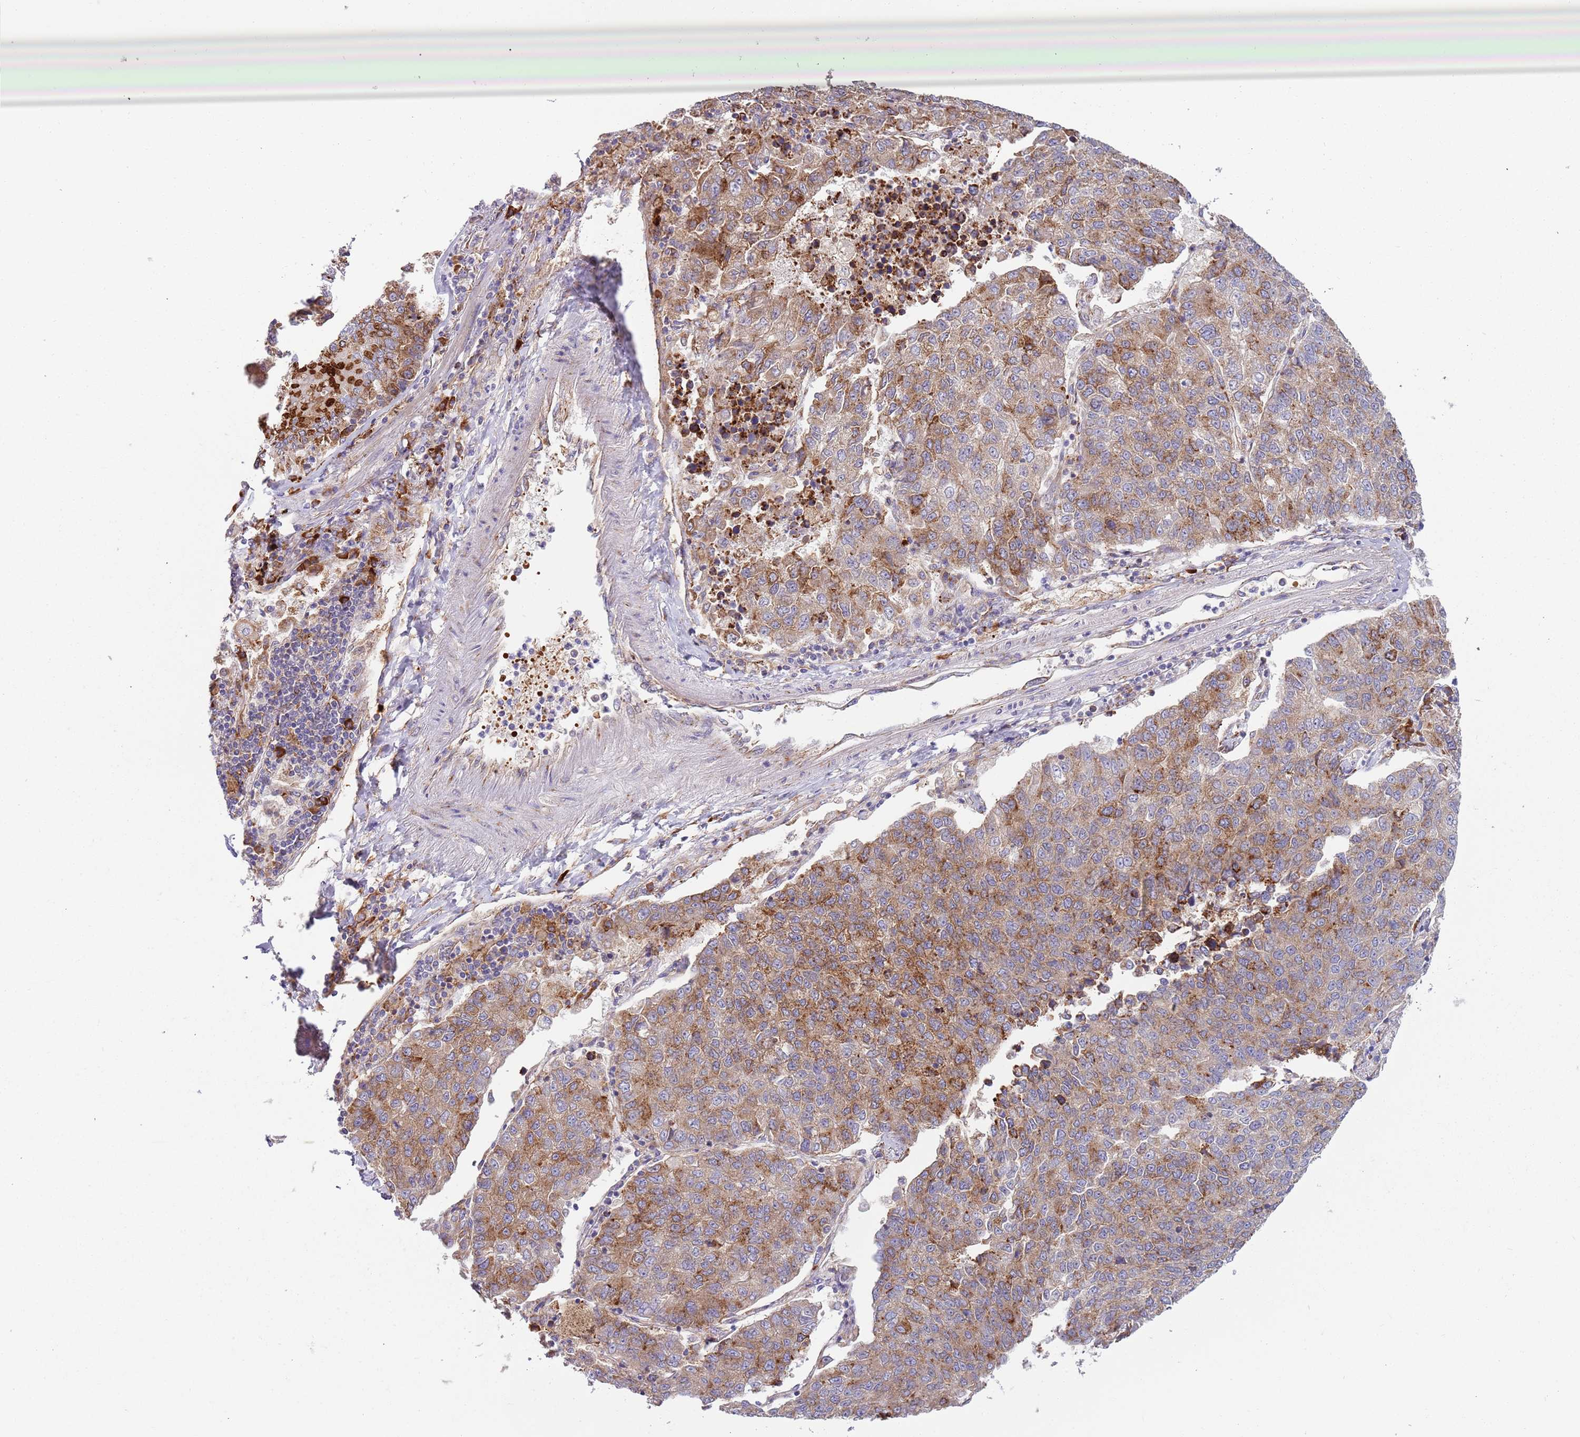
{"staining": {"intensity": "moderate", "quantity": "25%-75%", "location": "cytoplasmic/membranous"}, "tissue": "lung cancer", "cell_type": "Tumor cells", "image_type": "cancer", "snomed": [{"axis": "morphology", "description": "Squamous cell carcinoma, NOS"}, {"axis": "topography", "description": "Lung"}], "caption": "Lung squamous cell carcinoma stained with IHC exhibits moderate cytoplasmic/membranous positivity in about 25%-75% of tumor cells.", "gene": "VWCE", "patient": {"sex": "female", "age": 70}}